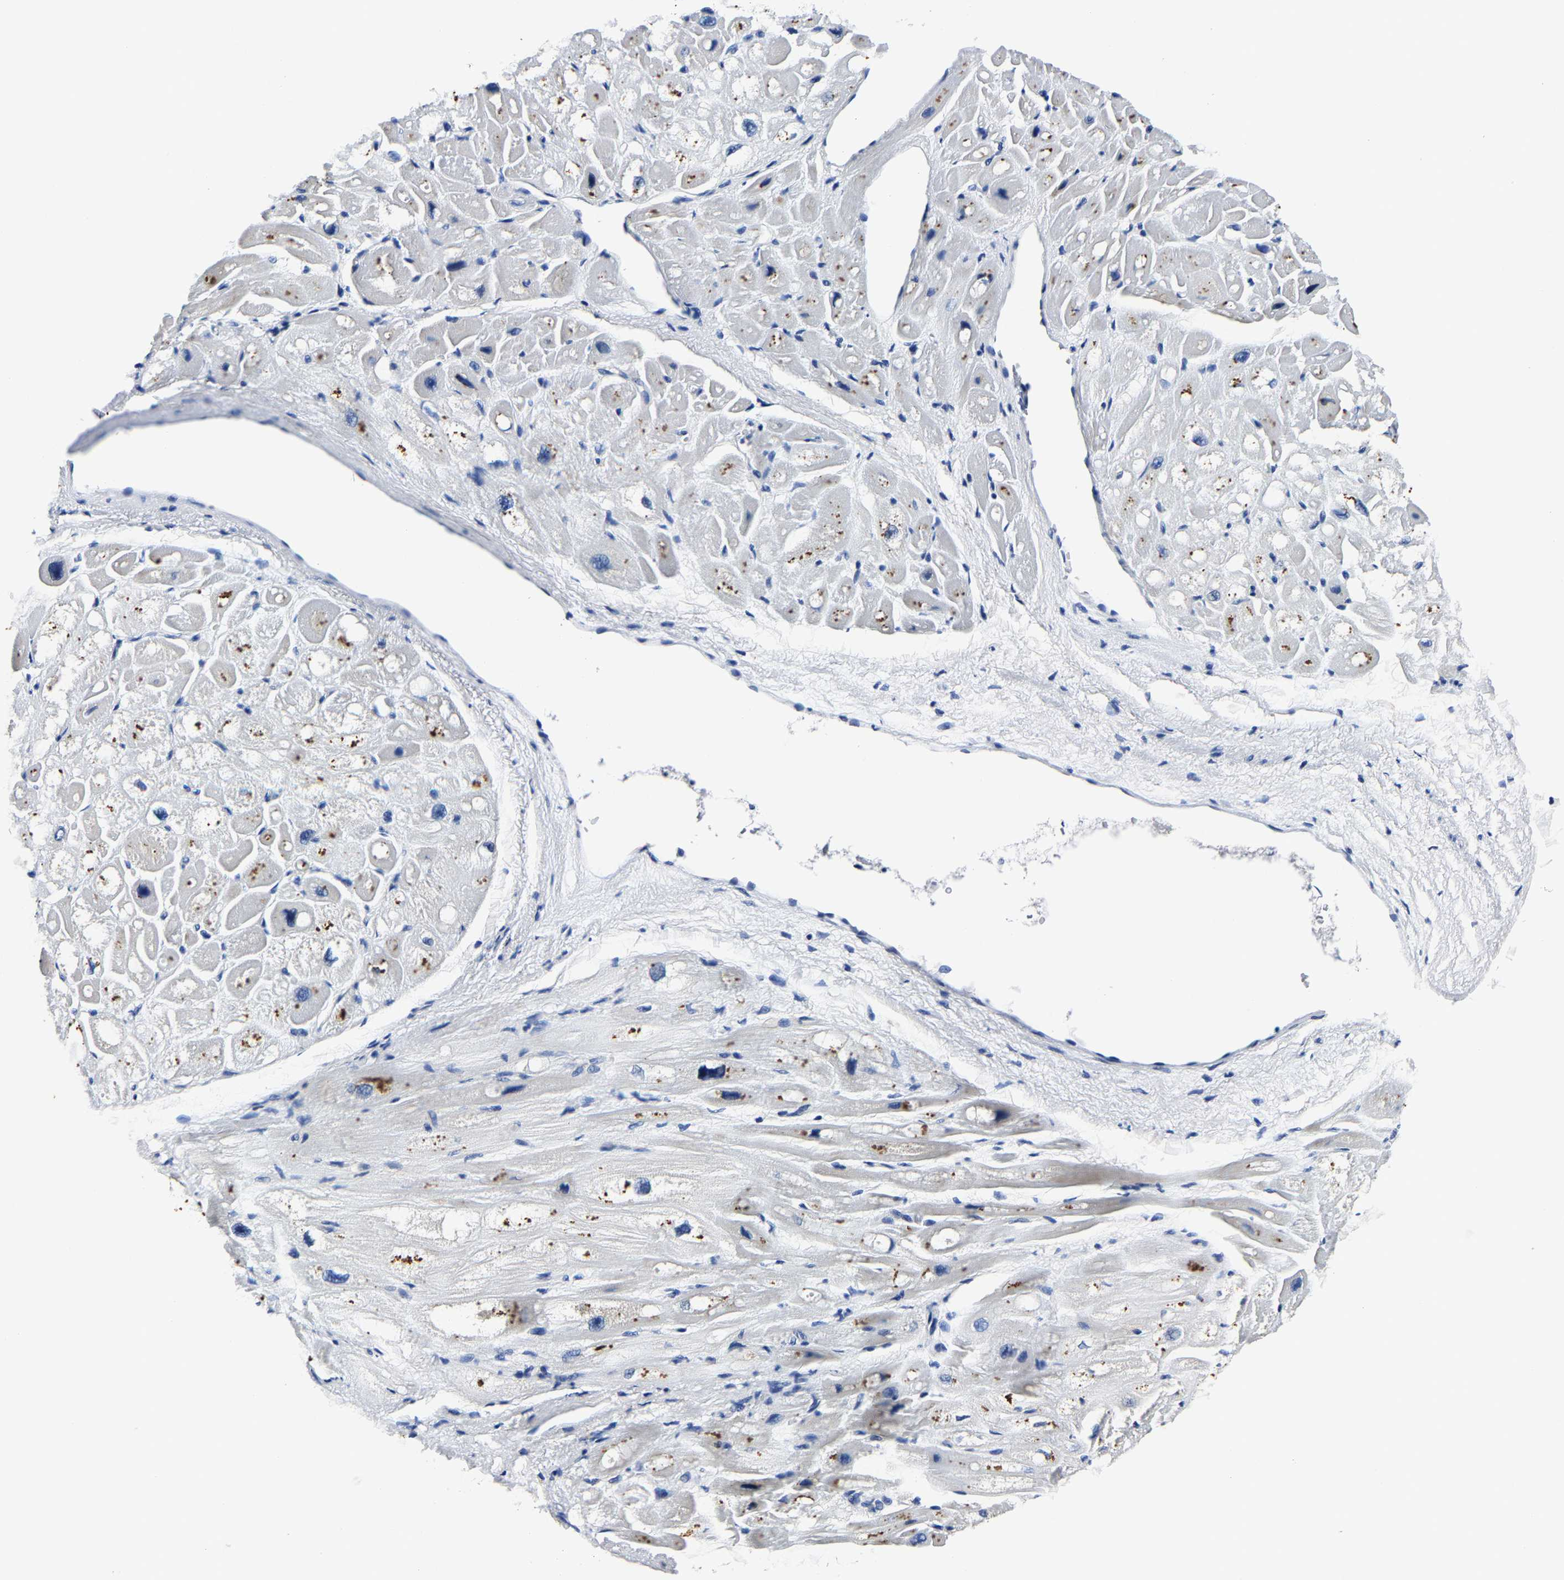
{"staining": {"intensity": "moderate", "quantity": "25%-75%", "location": "cytoplasmic/membranous"}, "tissue": "heart muscle", "cell_type": "Cardiomyocytes", "image_type": "normal", "snomed": [{"axis": "morphology", "description": "Normal tissue, NOS"}, {"axis": "topography", "description": "Heart"}], "caption": "Approximately 25%-75% of cardiomyocytes in unremarkable human heart muscle exhibit moderate cytoplasmic/membranous protein staining as visualized by brown immunohistochemical staining.", "gene": "PSPH", "patient": {"sex": "male", "age": 49}}